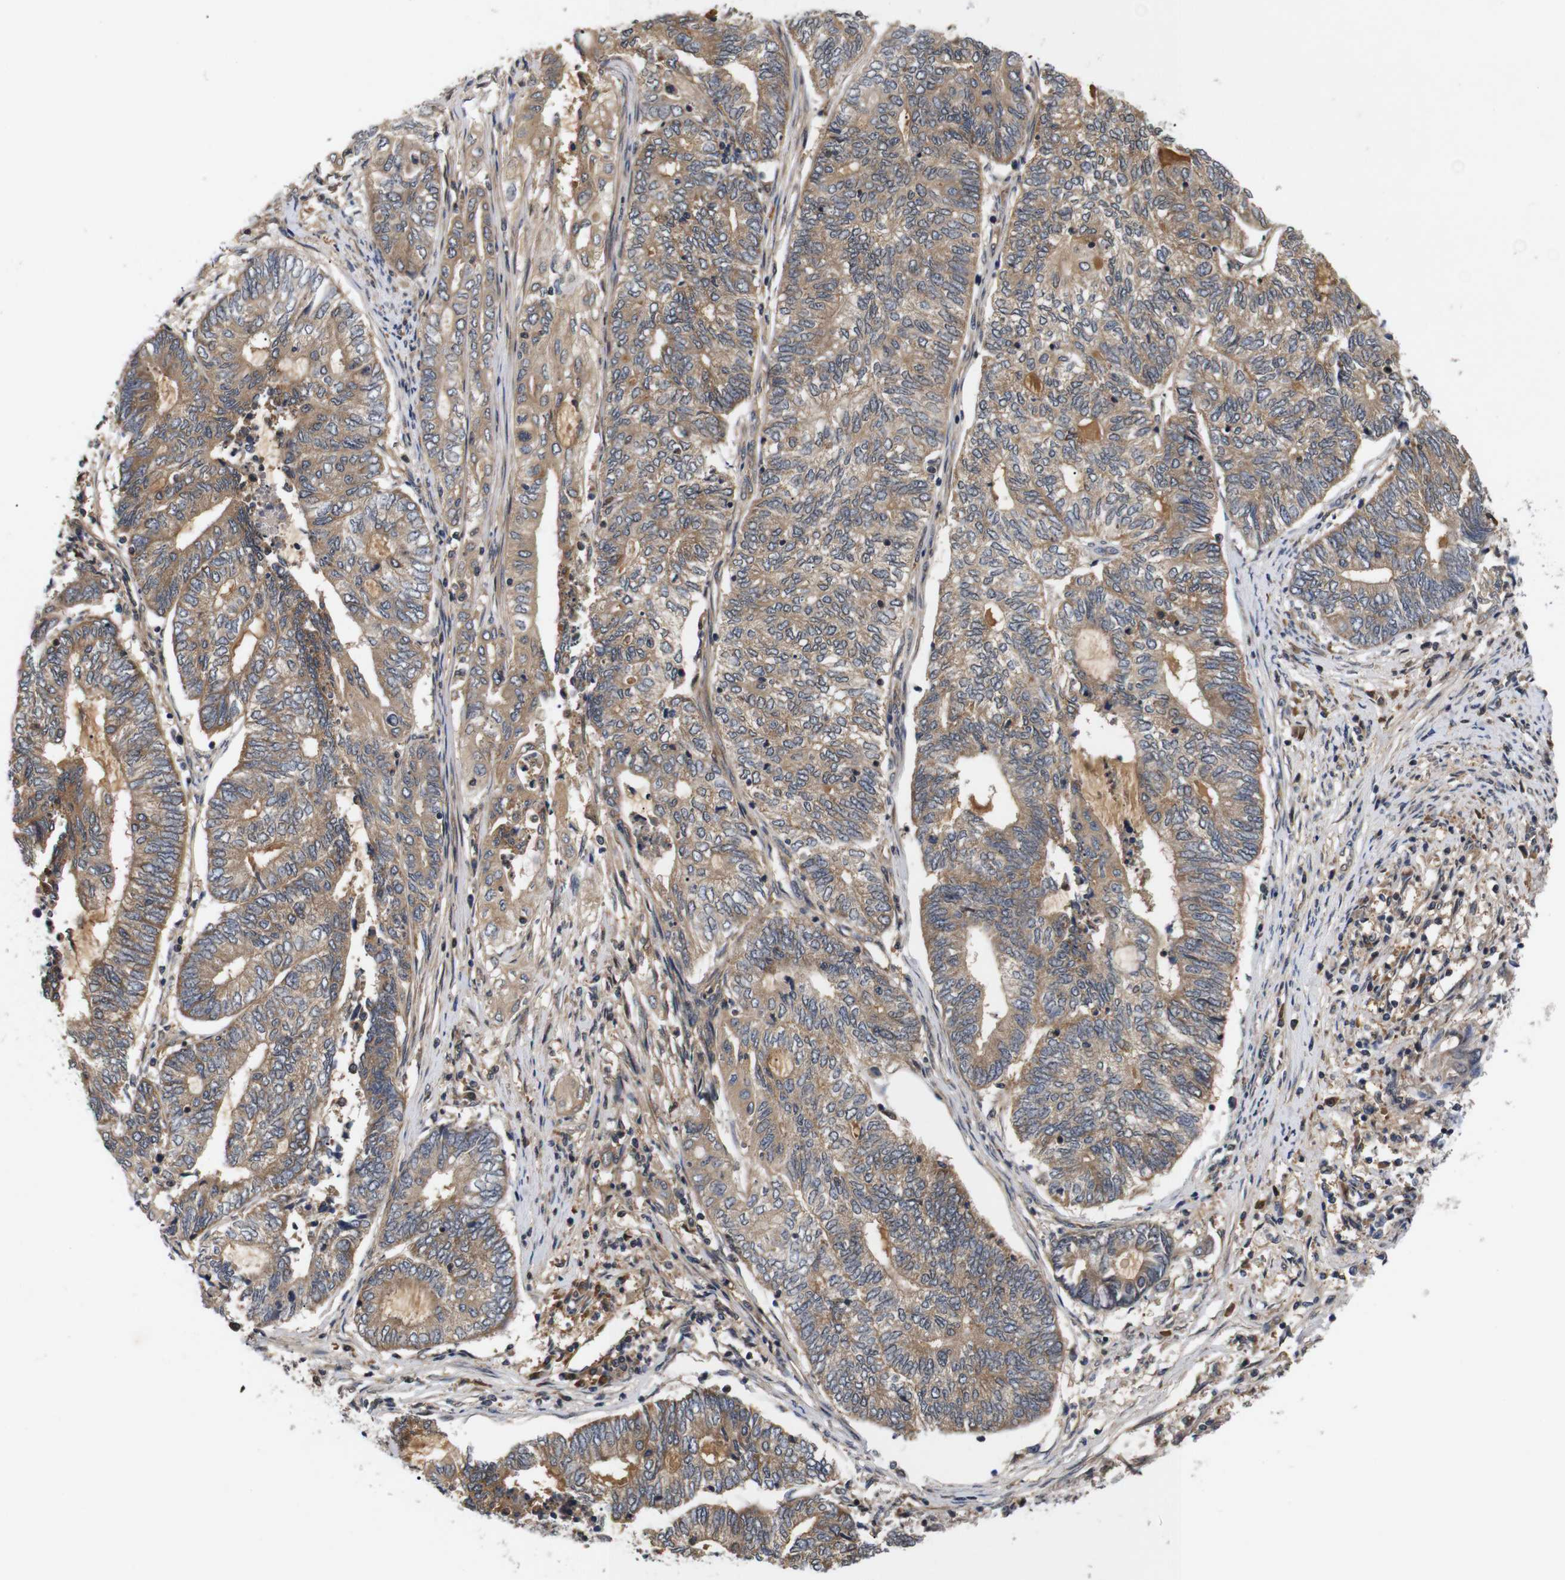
{"staining": {"intensity": "moderate", "quantity": ">75%", "location": "cytoplasmic/membranous"}, "tissue": "endometrial cancer", "cell_type": "Tumor cells", "image_type": "cancer", "snomed": [{"axis": "morphology", "description": "Adenocarcinoma, NOS"}, {"axis": "topography", "description": "Uterus"}, {"axis": "topography", "description": "Endometrium"}], "caption": "A brown stain highlights moderate cytoplasmic/membranous staining of a protein in human adenocarcinoma (endometrial) tumor cells.", "gene": "RIPK1", "patient": {"sex": "female", "age": 70}}